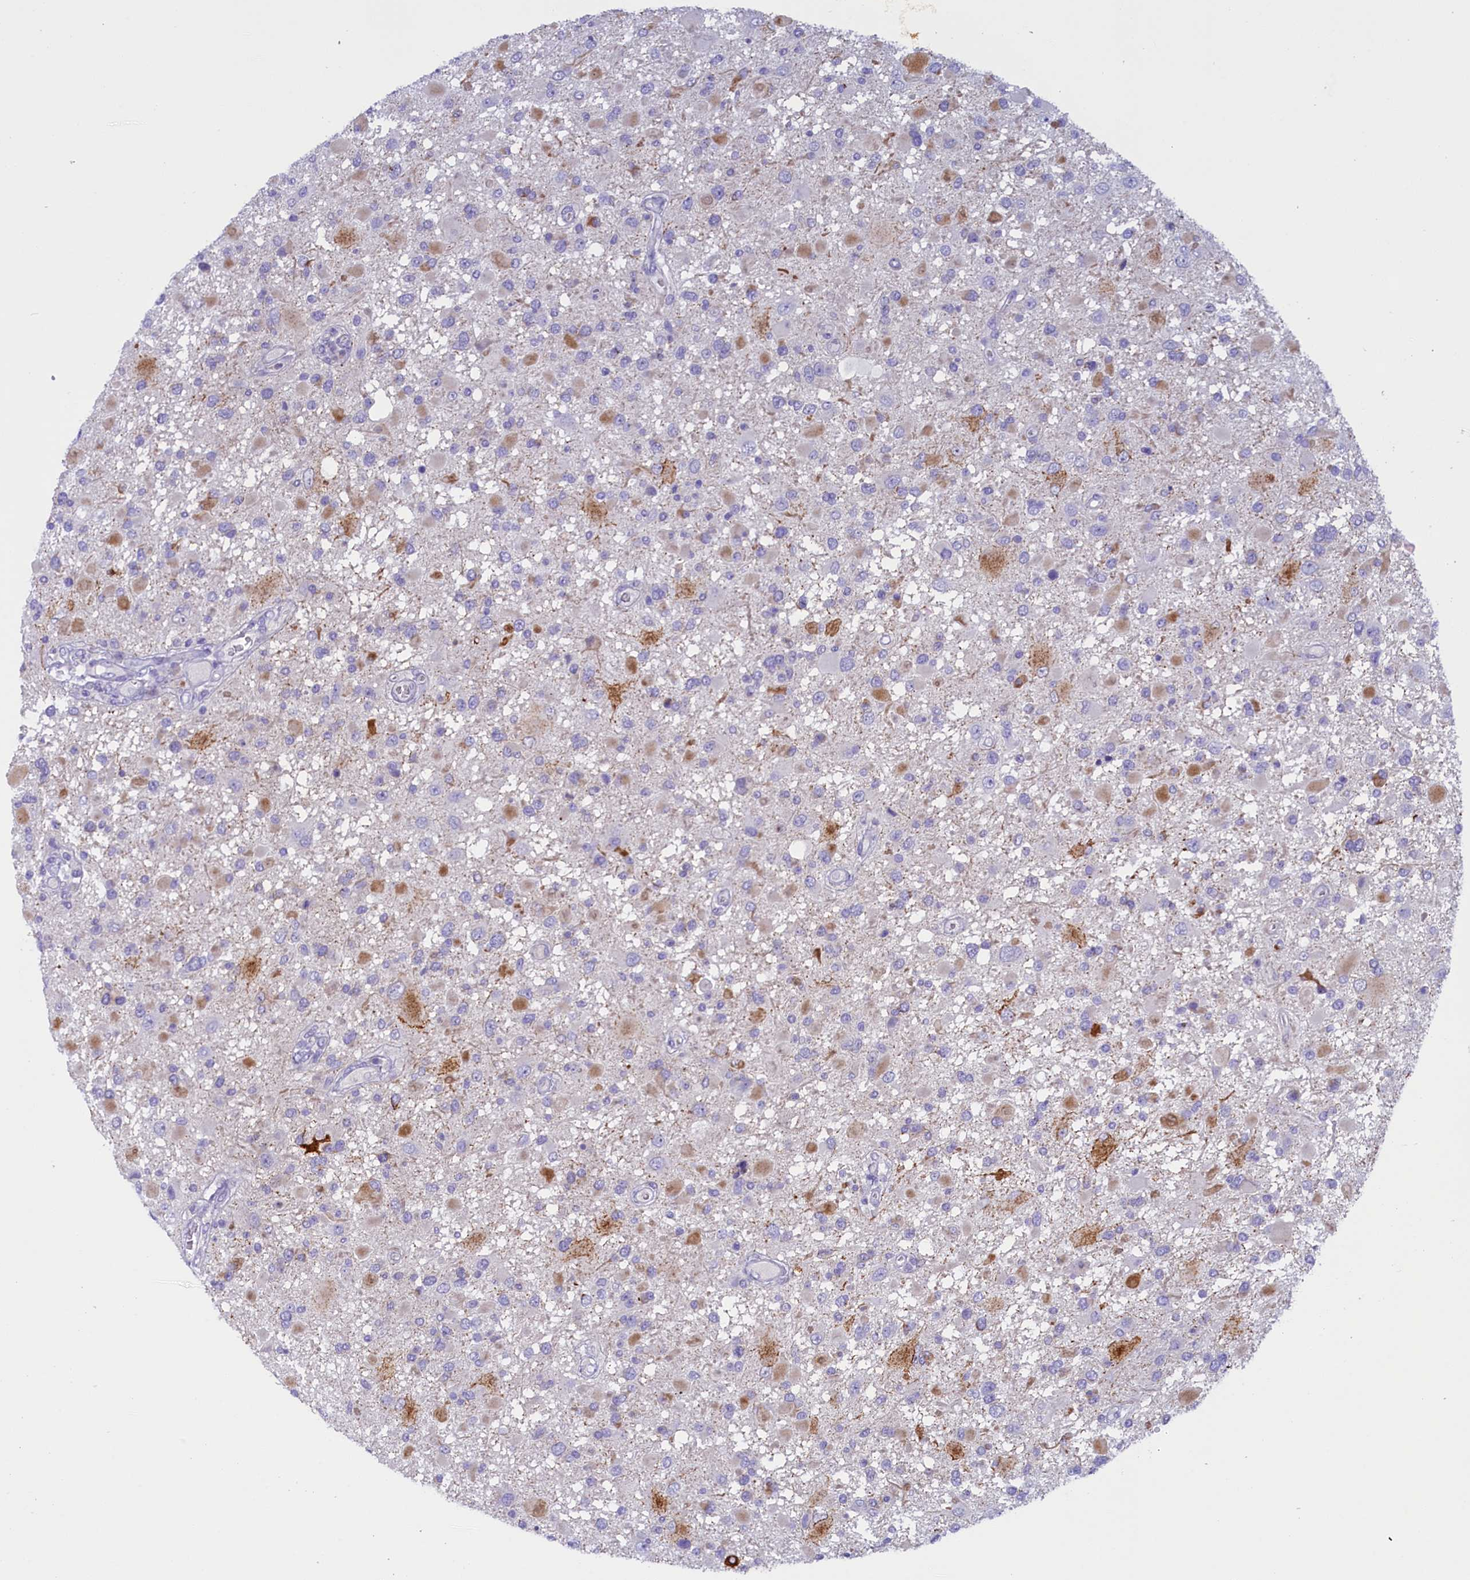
{"staining": {"intensity": "moderate", "quantity": "<25%", "location": "cytoplasmic/membranous"}, "tissue": "glioma", "cell_type": "Tumor cells", "image_type": "cancer", "snomed": [{"axis": "morphology", "description": "Glioma, malignant, High grade"}, {"axis": "topography", "description": "Brain"}], "caption": "Immunohistochemical staining of glioma shows low levels of moderate cytoplasmic/membranous protein expression in approximately <25% of tumor cells.", "gene": "RTTN", "patient": {"sex": "male", "age": 53}}